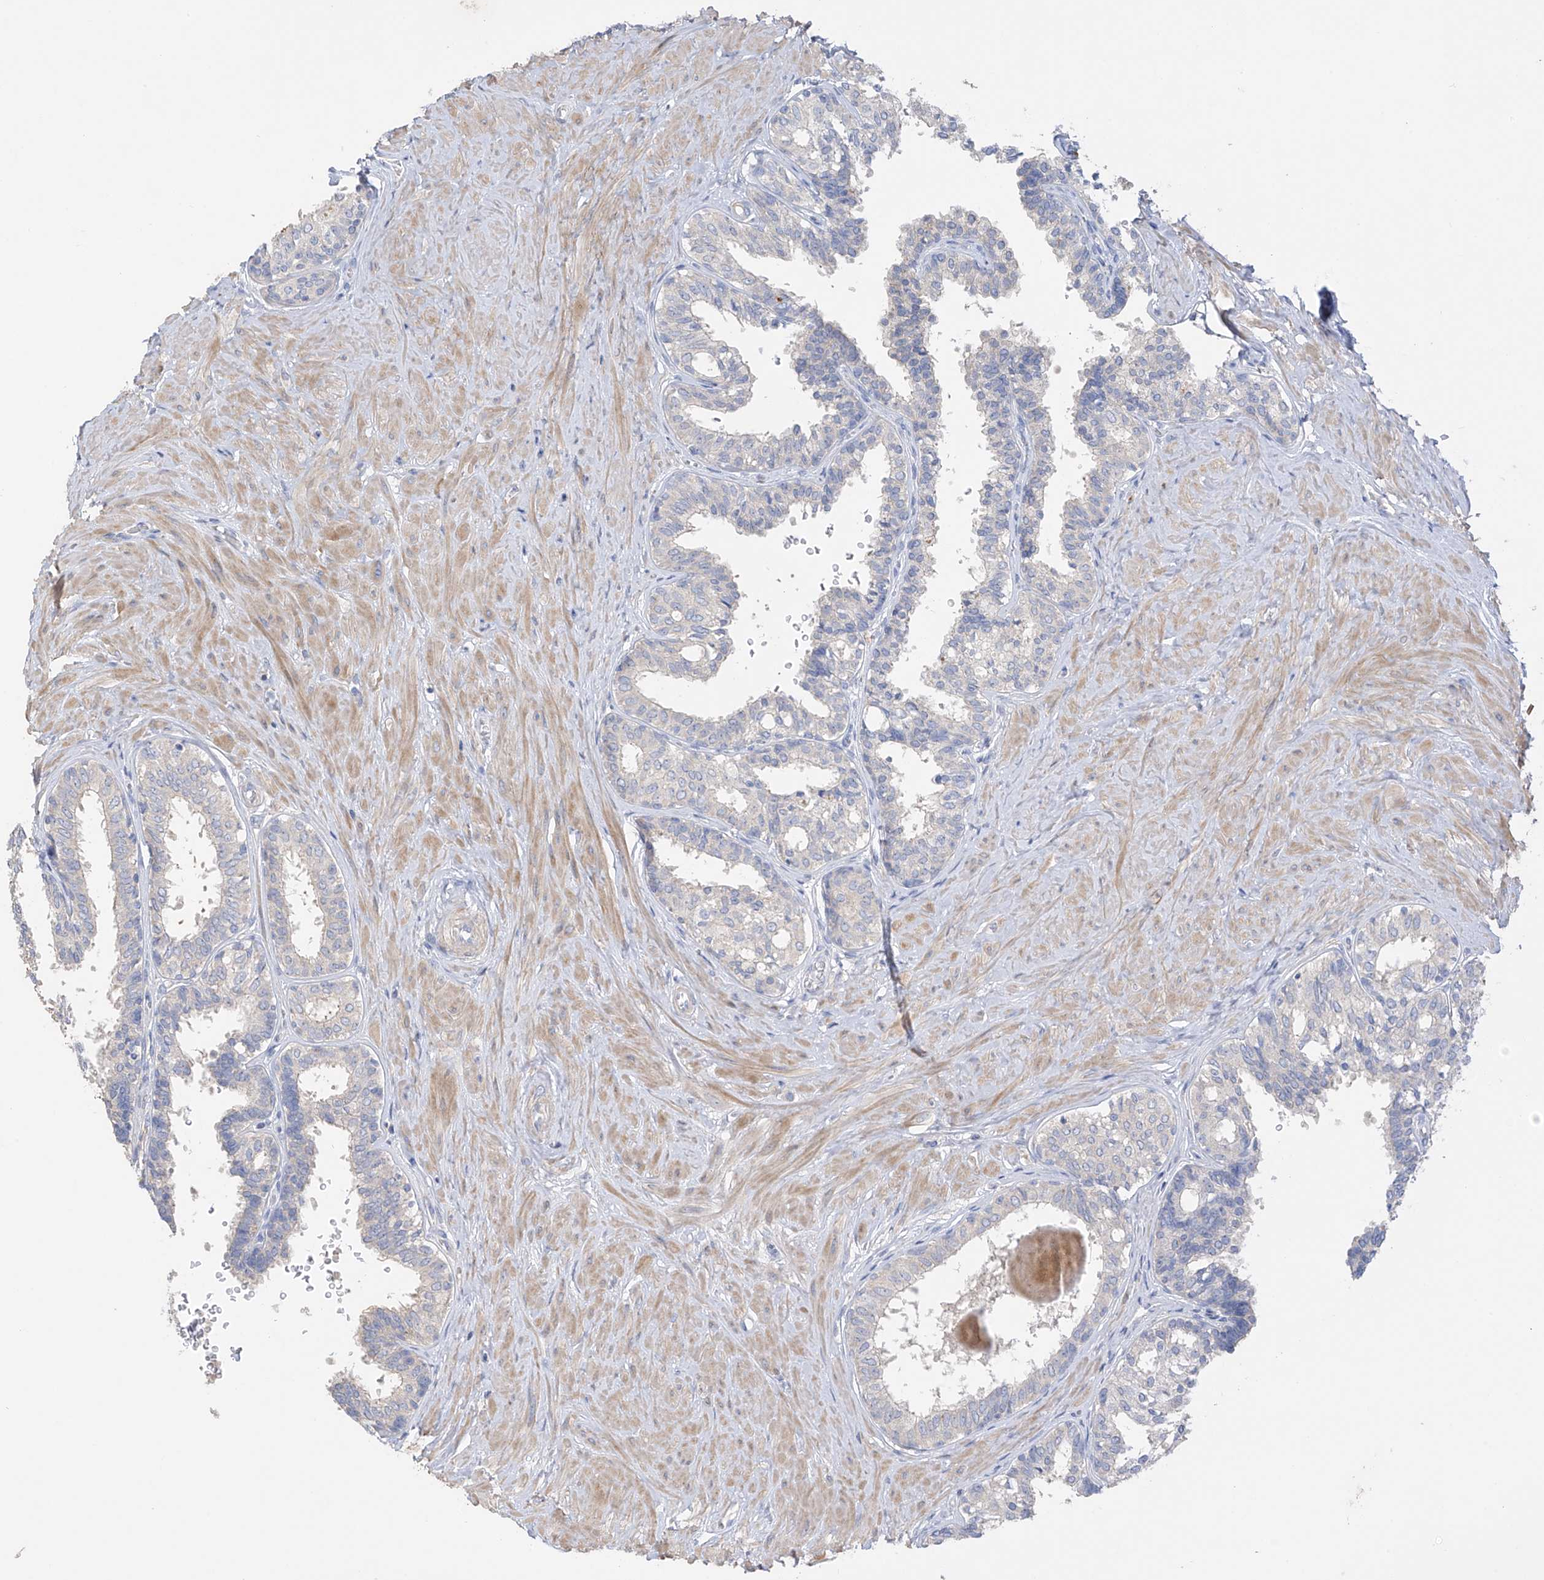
{"staining": {"intensity": "negative", "quantity": "none", "location": "none"}, "tissue": "prostate", "cell_type": "Glandular cells", "image_type": "normal", "snomed": [{"axis": "morphology", "description": "Normal tissue, NOS"}, {"axis": "topography", "description": "Prostate"}], "caption": "The histopathology image demonstrates no significant expression in glandular cells of prostate.", "gene": "PRSS12", "patient": {"sex": "male", "age": 48}}